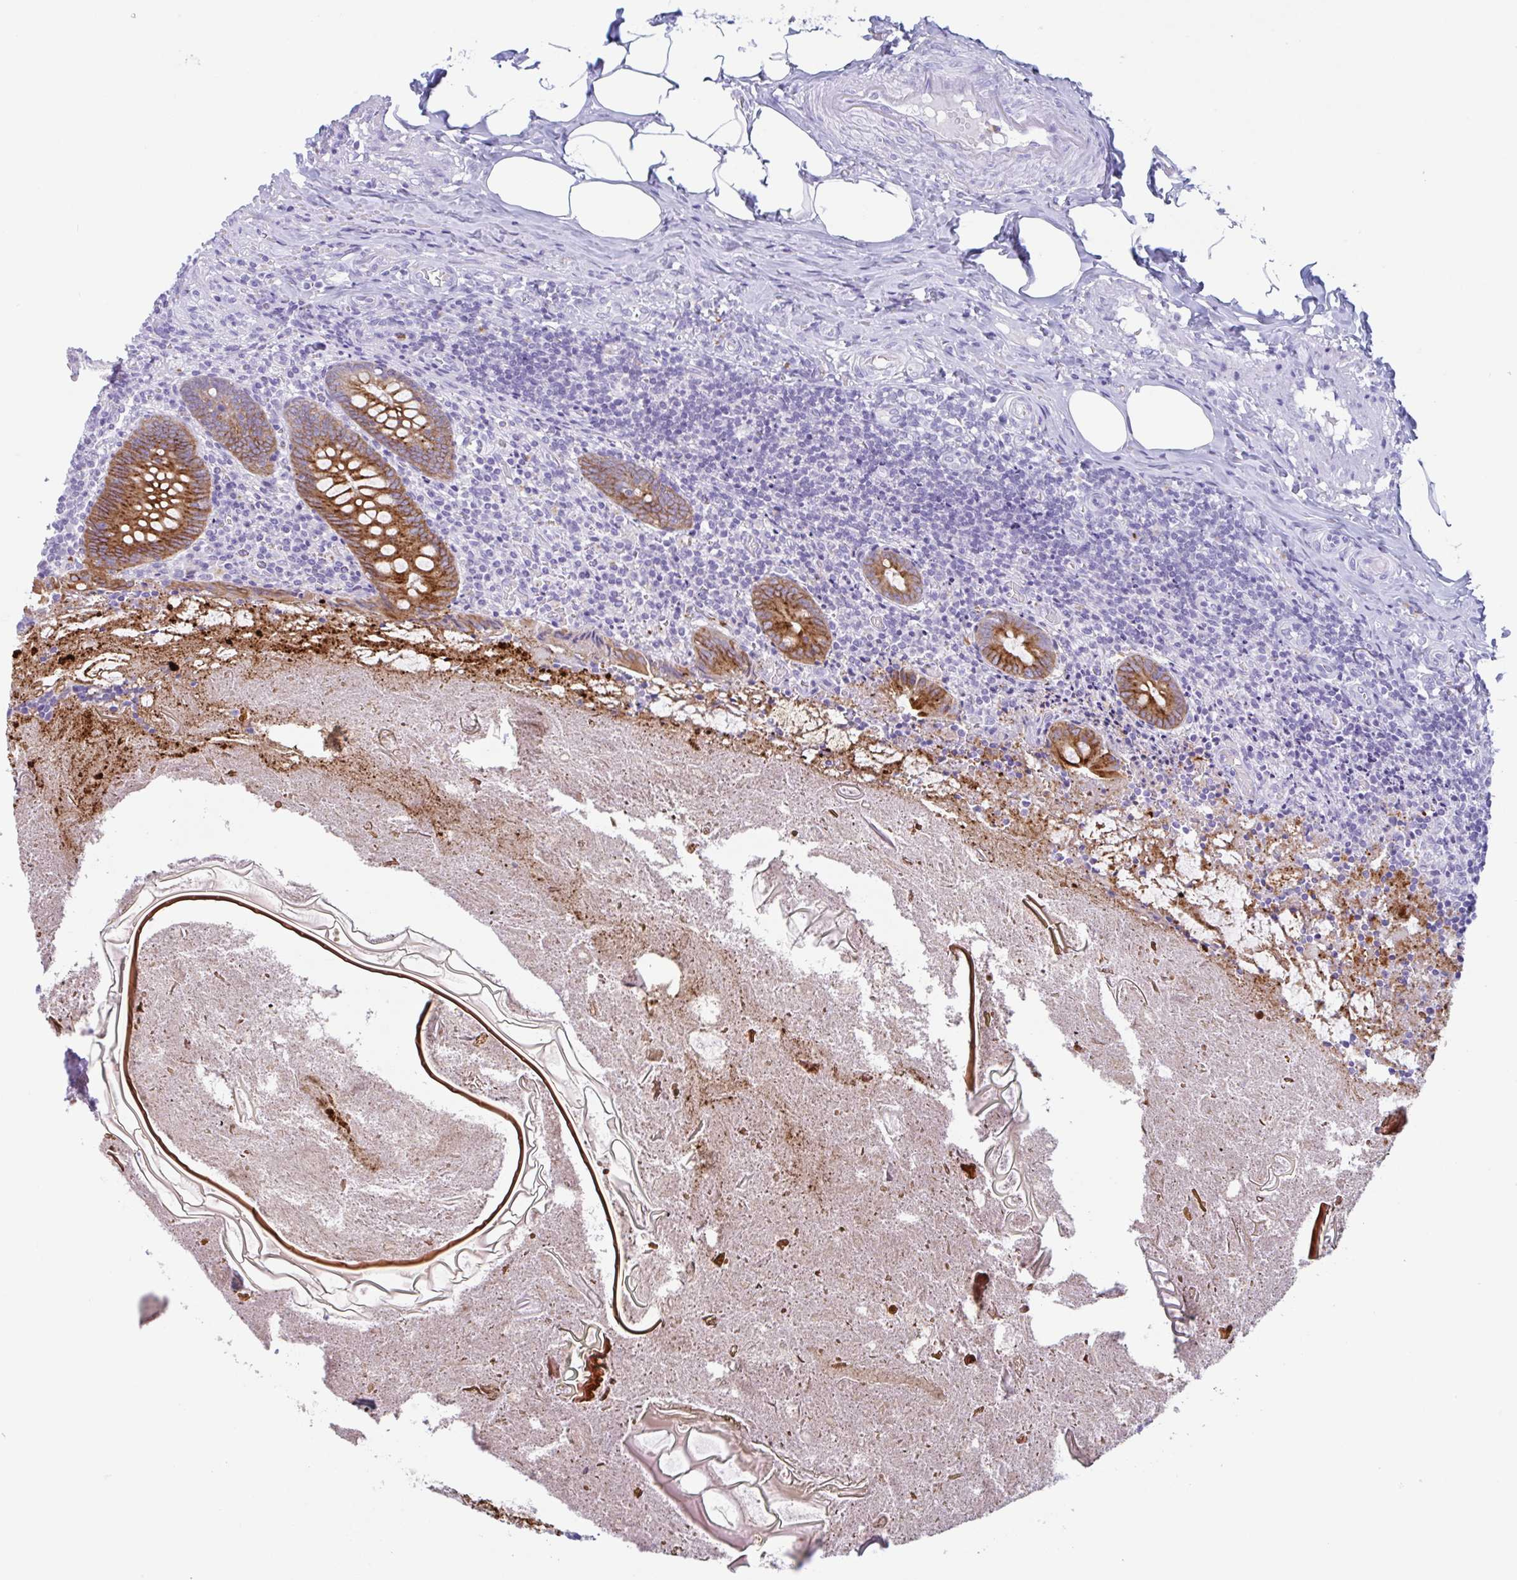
{"staining": {"intensity": "strong", "quantity": ">75%", "location": "cytoplasmic/membranous"}, "tissue": "appendix", "cell_type": "Glandular cells", "image_type": "normal", "snomed": [{"axis": "morphology", "description": "Normal tissue, NOS"}, {"axis": "topography", "description": "Appendix"}], "caption": "Immunohistochemistry (IHC) staining of unremarkable appendix, which exhibits high levels of strong cytoplasmic/membranous expression in approximately >75% of glandular cells indicating strong cytoplasmic/membranous protein positivity. The staining was performed using DAB (3,3'-diaminobenzidine) (brown) for protein detection and nuclei were counterstained in hematoxylin (blue).", "gene": "DTWD2", "patient": {"sex": "female", "age": 17}}